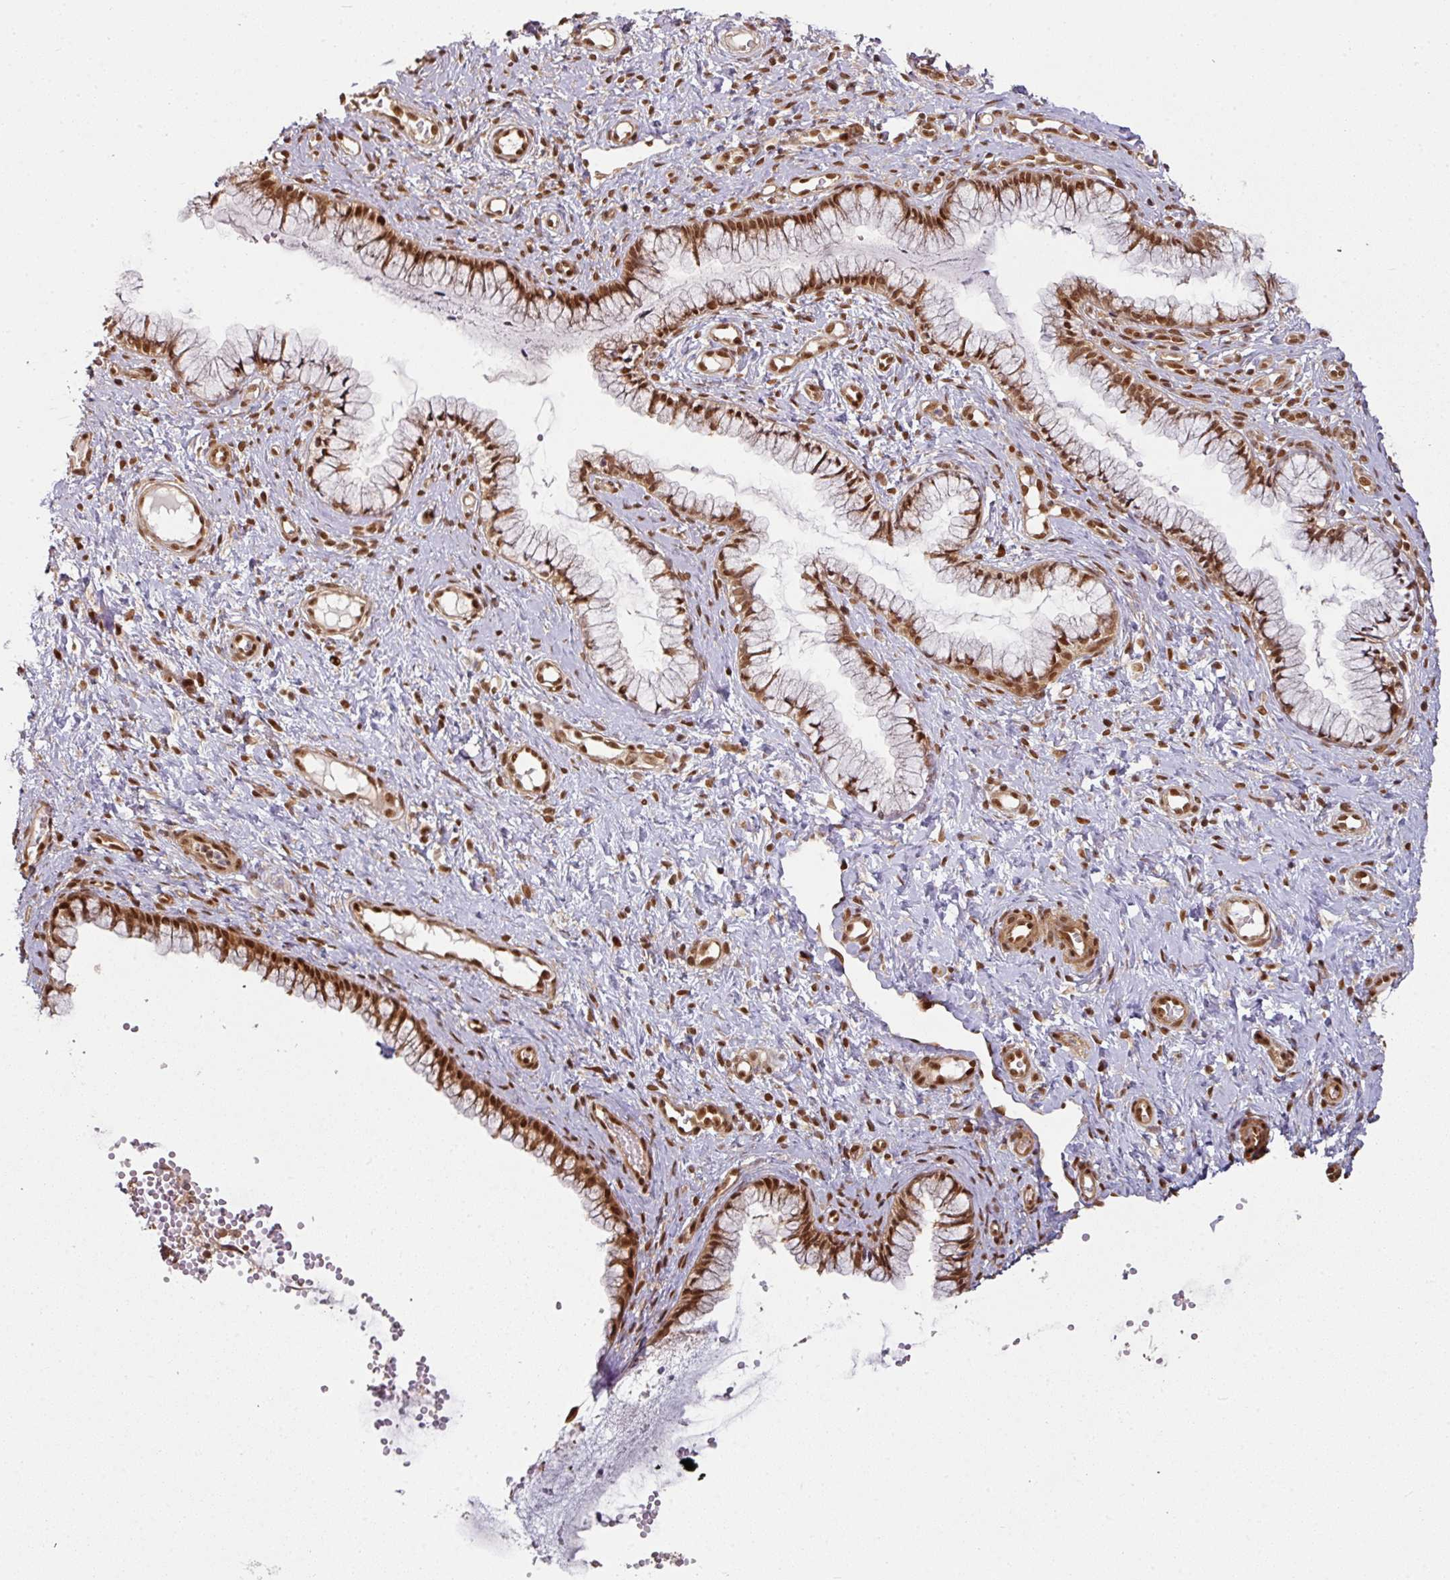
{"staining": {"intensity": "moderate", "quantity": ">75%", "location": "nuclear"}, "tissue": "cervix", "cell_type": "Glandular cells", "image_type": "normal", "snomed": [{"axis": "morphology", "description": "Normal tissue, NOS"}, {"axis": "topography", "description": "Cervix"}], "caption": "Immunohistochemical staining of normal cervix displays >75% levels of moderate nuclear protein staining in approximately >75% of glandular cells.", "gene": "SIK3", "patient": {"sex": "female", "age": 36}}